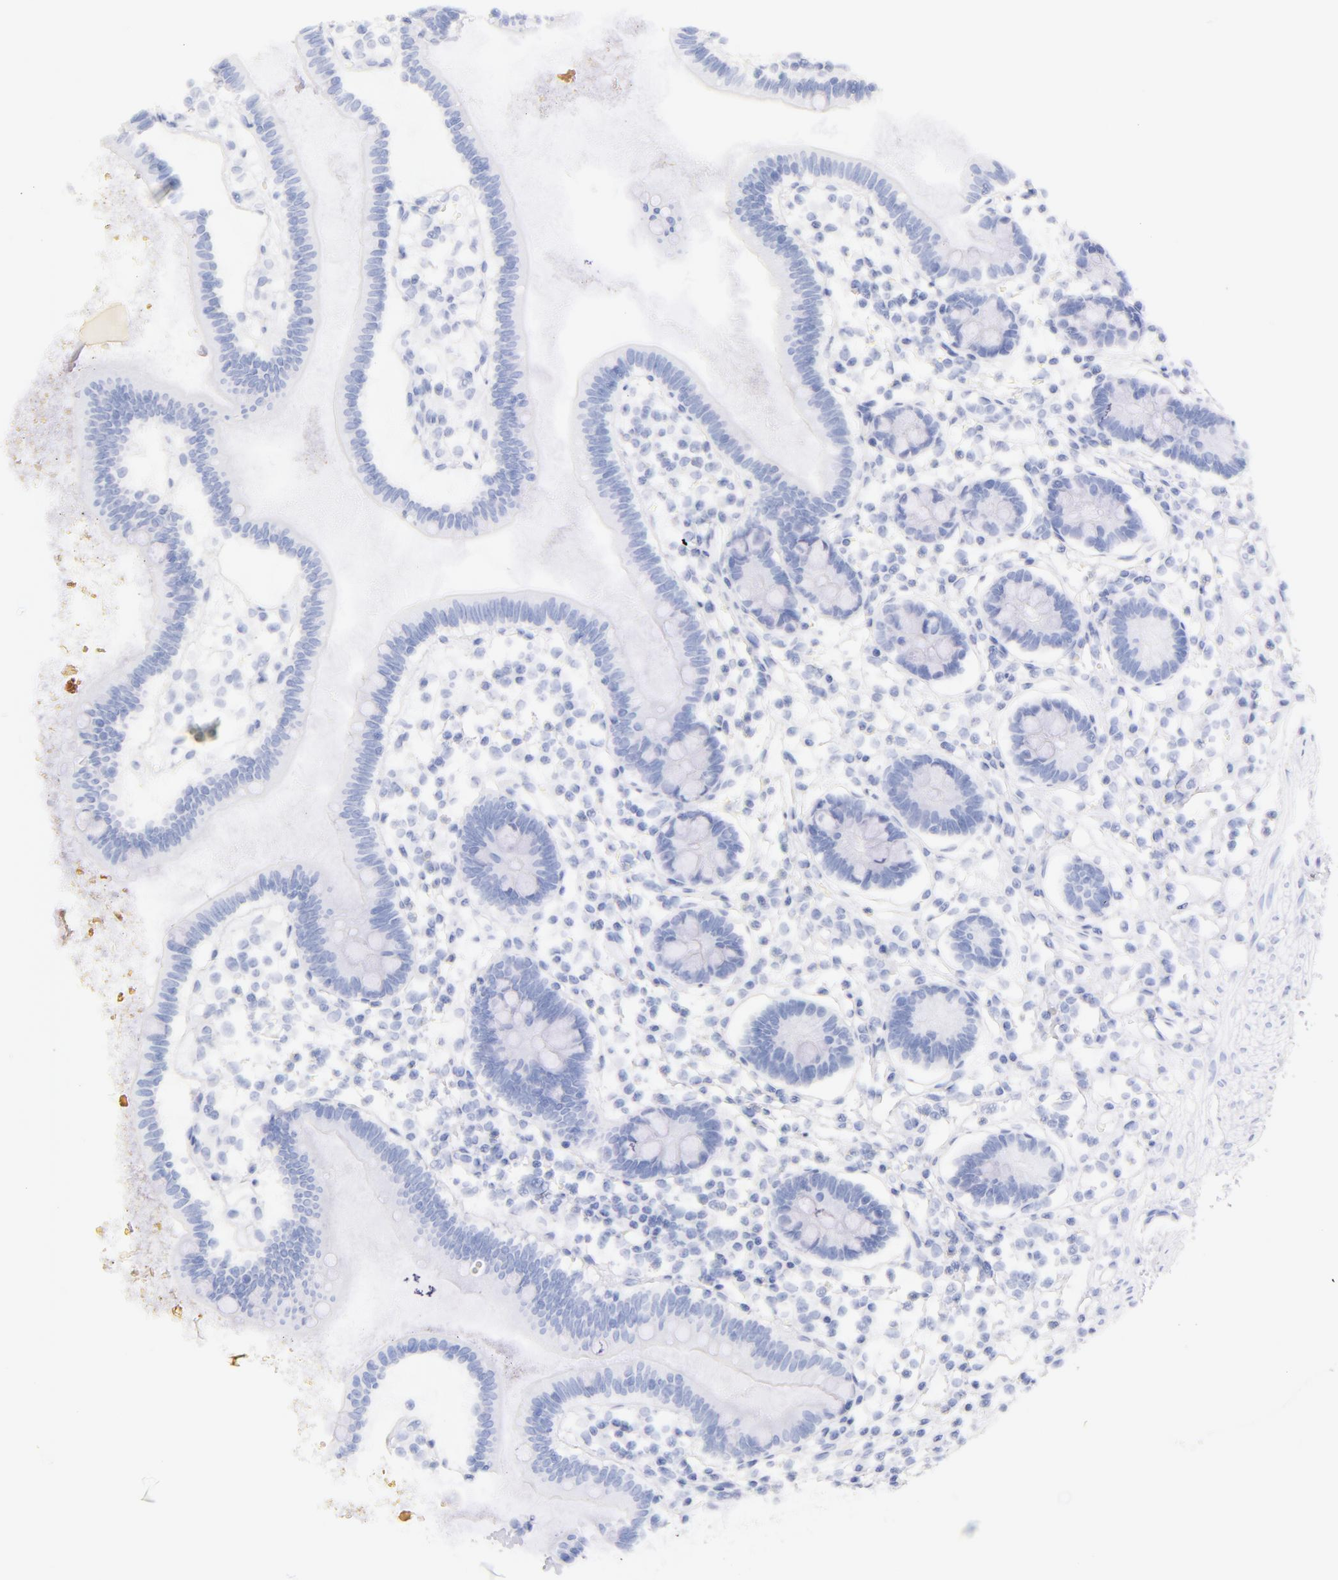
{"staining": {"intensity": "negative", "quantity": "none", "location": "none"}, "tissue": "small intestine", "cell_type": "Glandular cells", "image_type": "normal", "snomed": [{"axis": "morphology", "description": "Normal tissue, NOS"}, {"axis": "topography", "description": "Small intestine"}], "caption": "Immunohistochemical staining of benign small intestine reveals no significant staining in glandular cells. (DAB IHC visualized using brightfield microscopy, high magnification).", "gene": "CD44", "patient": {"sex": "female", "age": 37}}